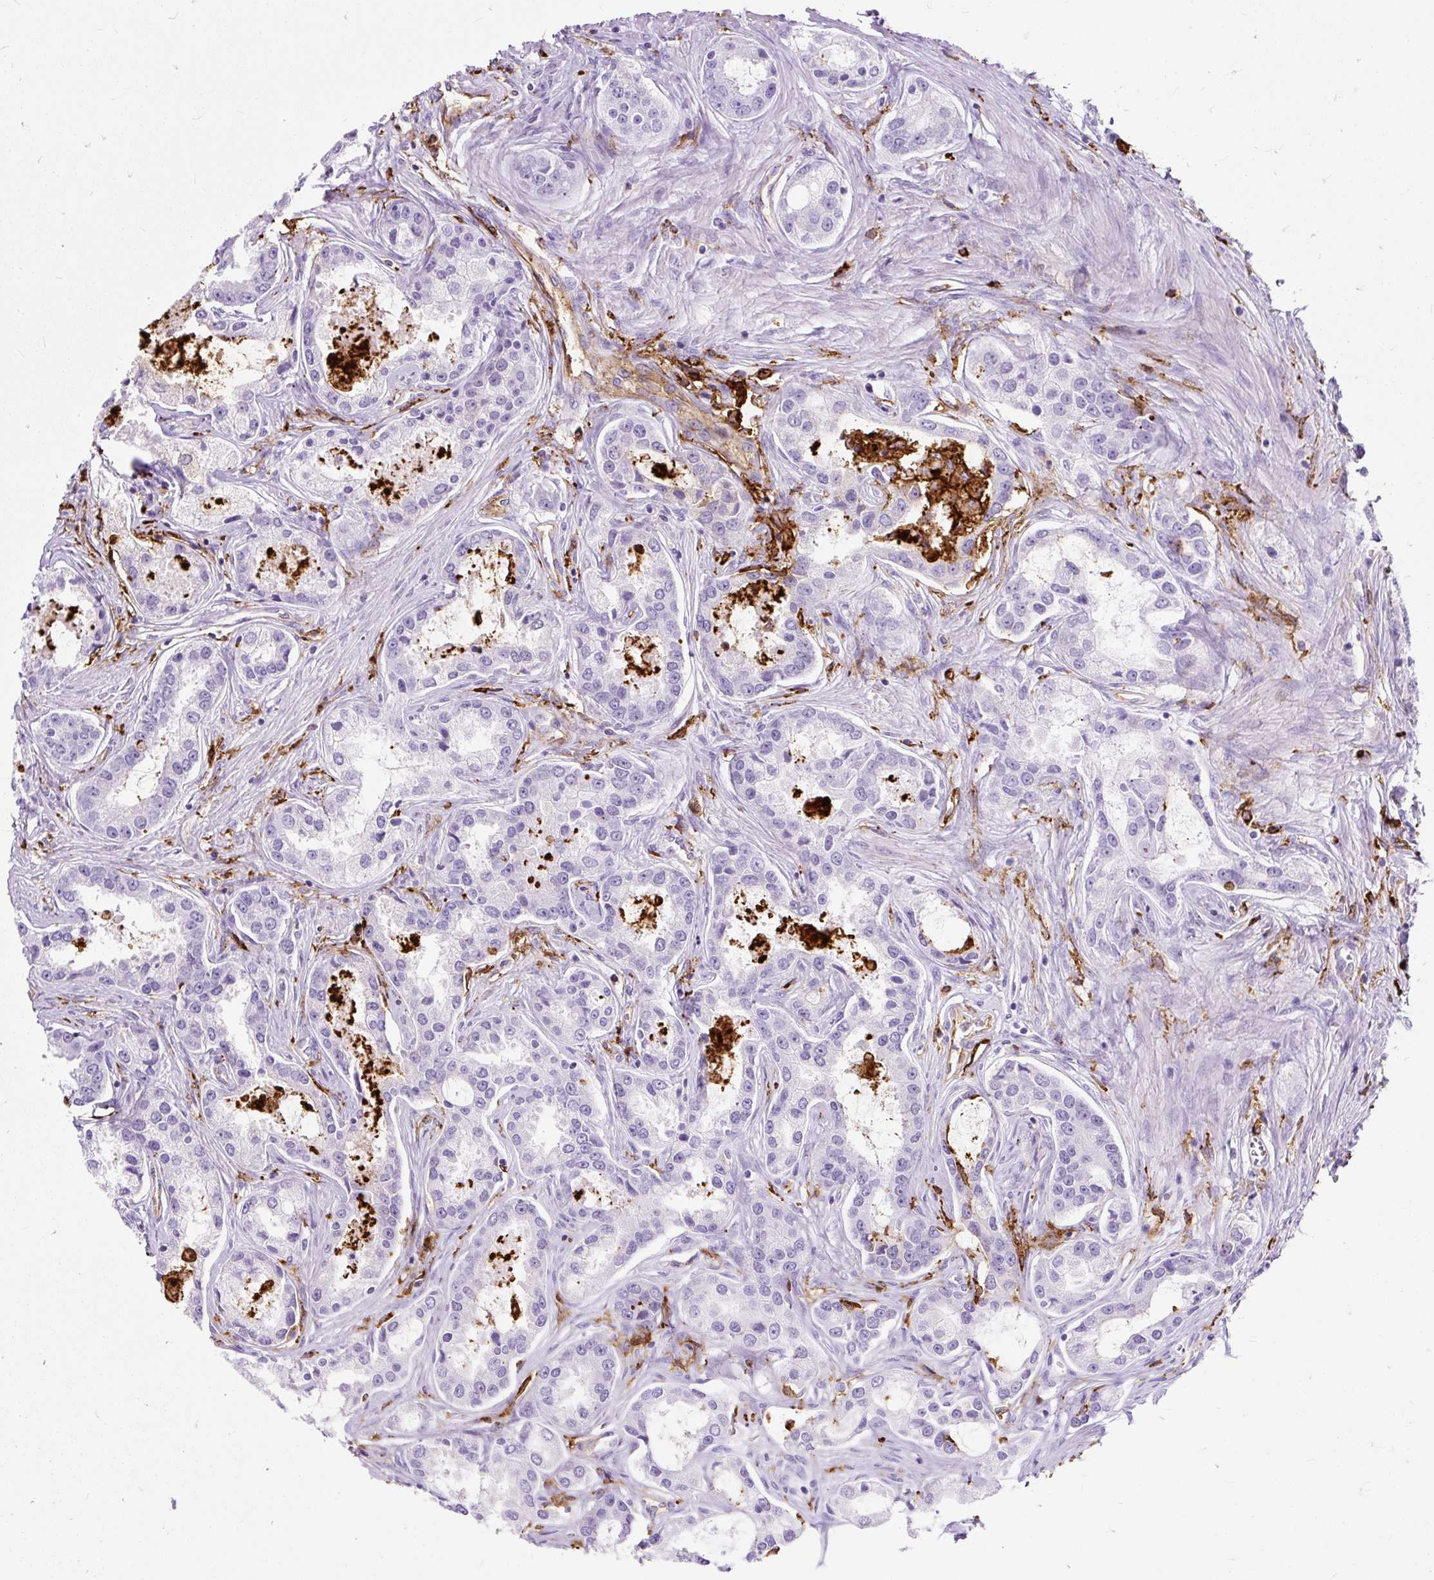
{"staining": {"intensity": "negative", "quantity": "none", "location": "none"}, "tissue": "prostate cancer", "cell_type": "Tumor cells", "image_type": "cancer", "snomed": [{"axis": "morphology", "description": "Adenocarcinoma, Low grade"}, {"axis": "topography", "description": "Prostate"}], "caption": "A high-resolution photomicrograph shows immunohistochemistry staining of prostate adenocarcinoma (low-grade), which shows no significant staining in tumor cells. (DAB IHC visualized using brightfield microscopy, high magnification).", "gene": "HLA-DRA", "patient": {"sex": "male", "age": 68}}